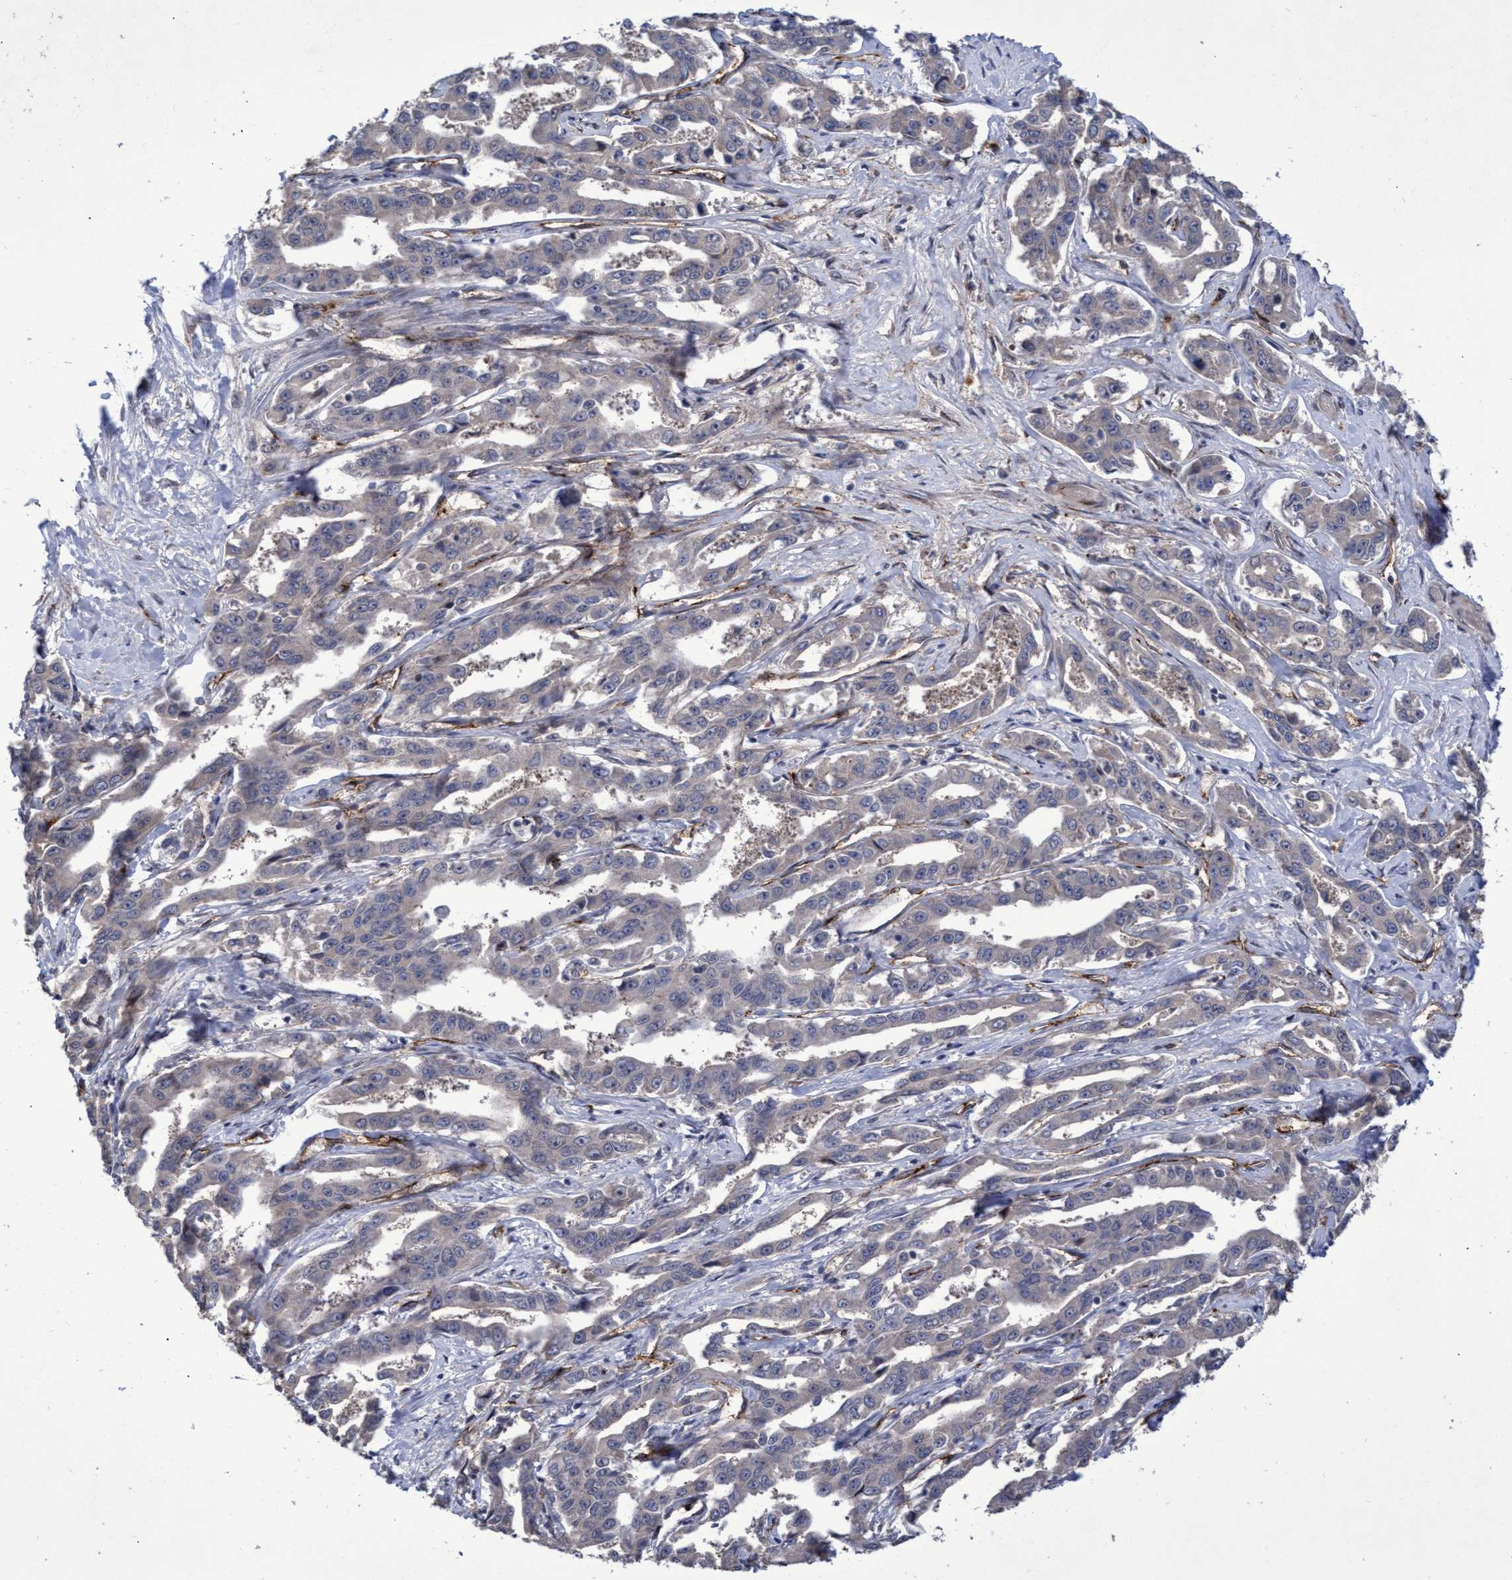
{"staining": {"intensity": "negative", "quantity": "none", "location": "none"}, "tissue": "liver cancer", "cell_type": "Tumor cells", "image_type": "cancer", "snomed": [{"axis": "morphology", "description": "Cholangiocarcinoma"}, {"axis": "topography", "description": "Liver"}], "caption": "IHC micrograph of neoplastic tissue: liver cholangiocarcinoma stained with DAB reveals no significant protein expression in tumor cells. Nuclei are stained in blue.", "gene": "ZNF750", "patient": {"sex": "male", "age": 59}}